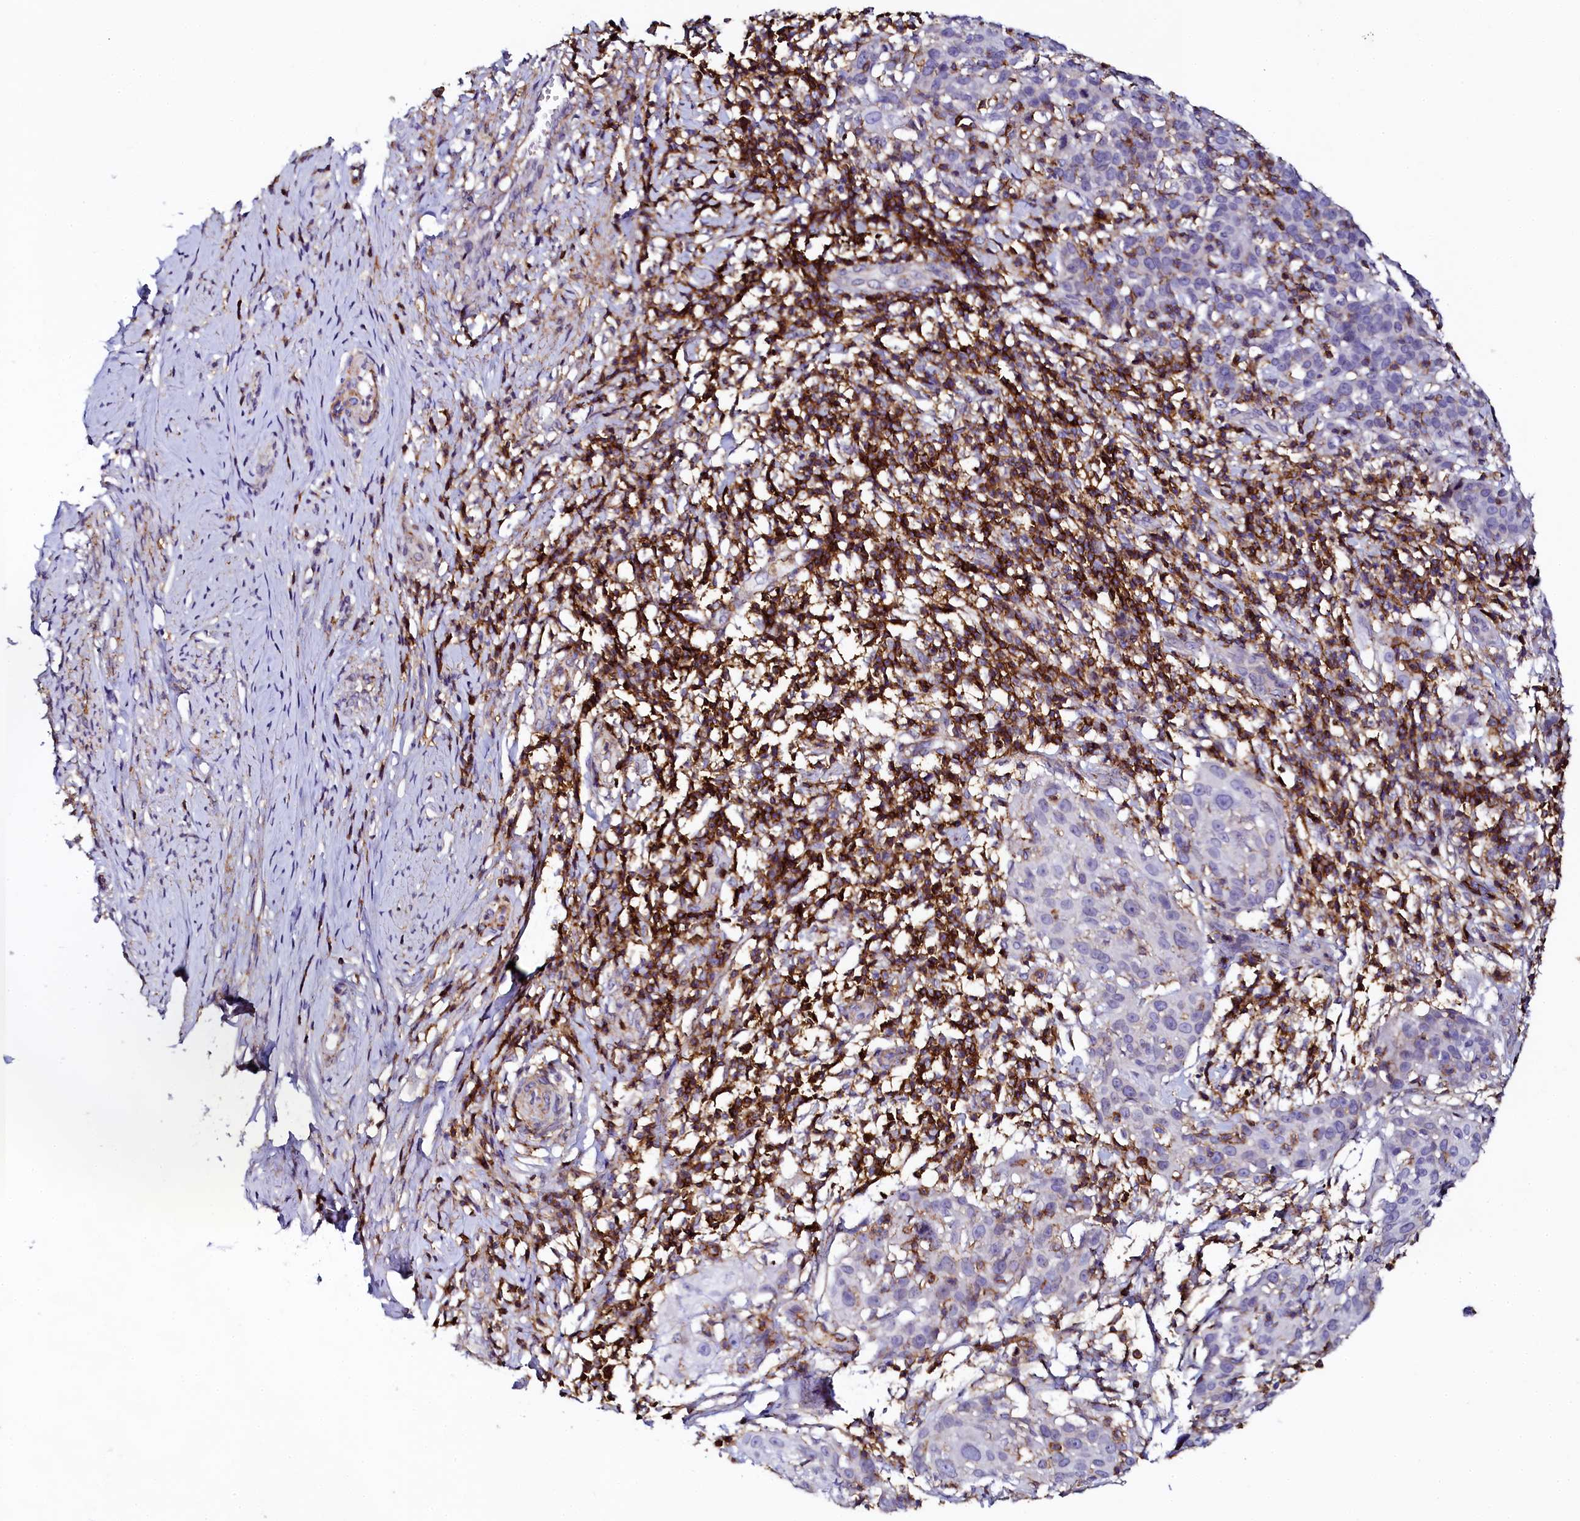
{"staining": {"intensity": "negative", "quantity": "none", "location": "none"}, "tissue": "cervical cancer", "cell_type": "Tumor cells", "image_type": "cancer", "snomed": [{"axis": "morphology", "description": "Squamous cell carcinoma, NOS"}, {"axis": "topography", "description": "Cervix"}], "caption": "IHC micrograph of neoplastic tissue: human cervical cancer stained with DAB displays no significant protein expression in tumor cells.", "gene": "AAAS", "patient": {"sex": "female", "age": 50}}